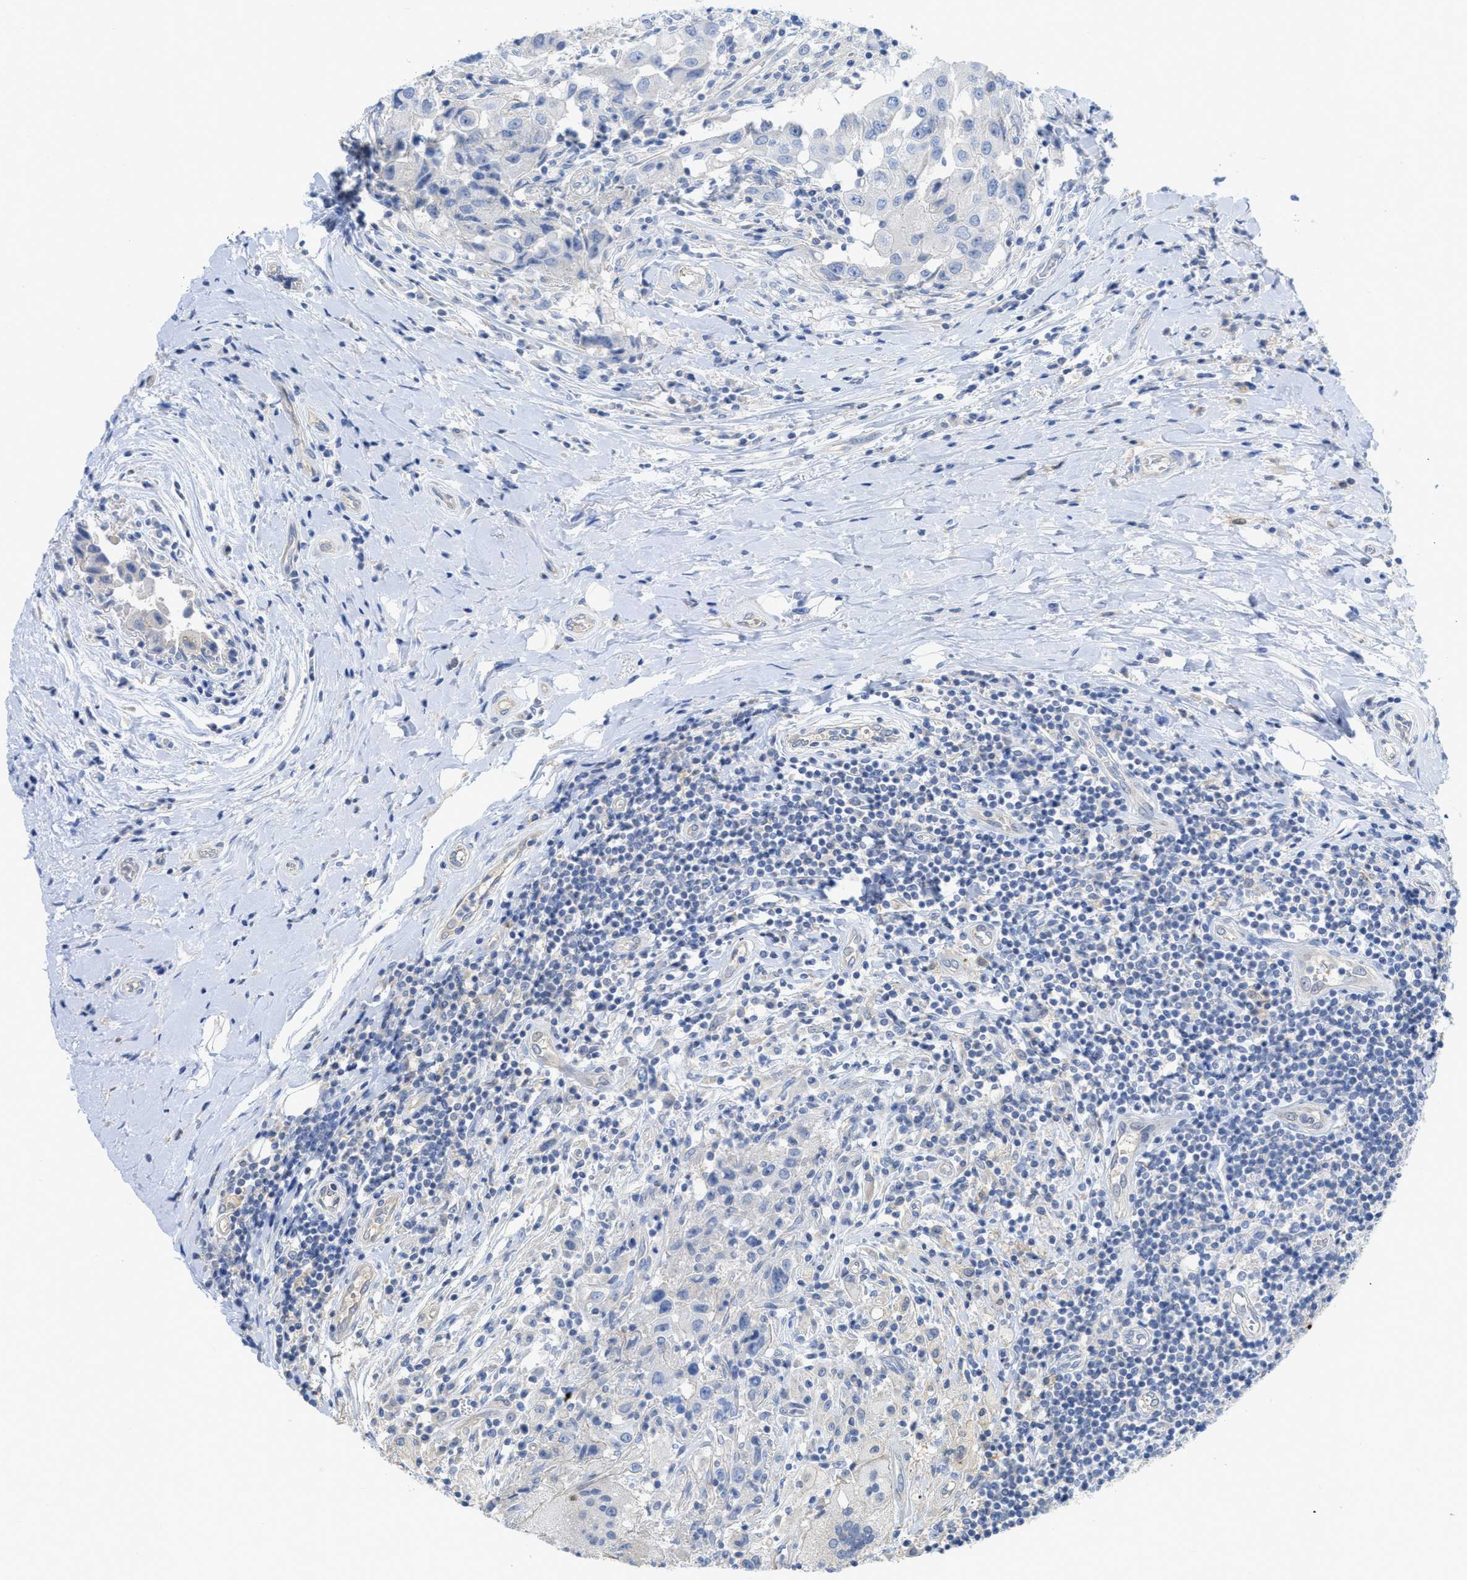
{"staining": {"intensity": "negative", "quantity": "none", "location": "none"}, "tissue": "breast cancer", "cell_type": "Tumor cells", "image_type": "cancer", "snomed": [{"axis": "morphology", "description": "Duct carcinoma"}, {"axis": "topography", "description": "Breast"}], "caption": "IHC micrograph of neoplastic tissue: invasive ductal carcinoma (breast) stained with DAB reveals no significant protein staining in tumor cells. (Brightfield microscopy of DAB immunohistochemistry at high magnification).", "gene": "MYL3", "patient": {"sex": "female", "age": 27}}